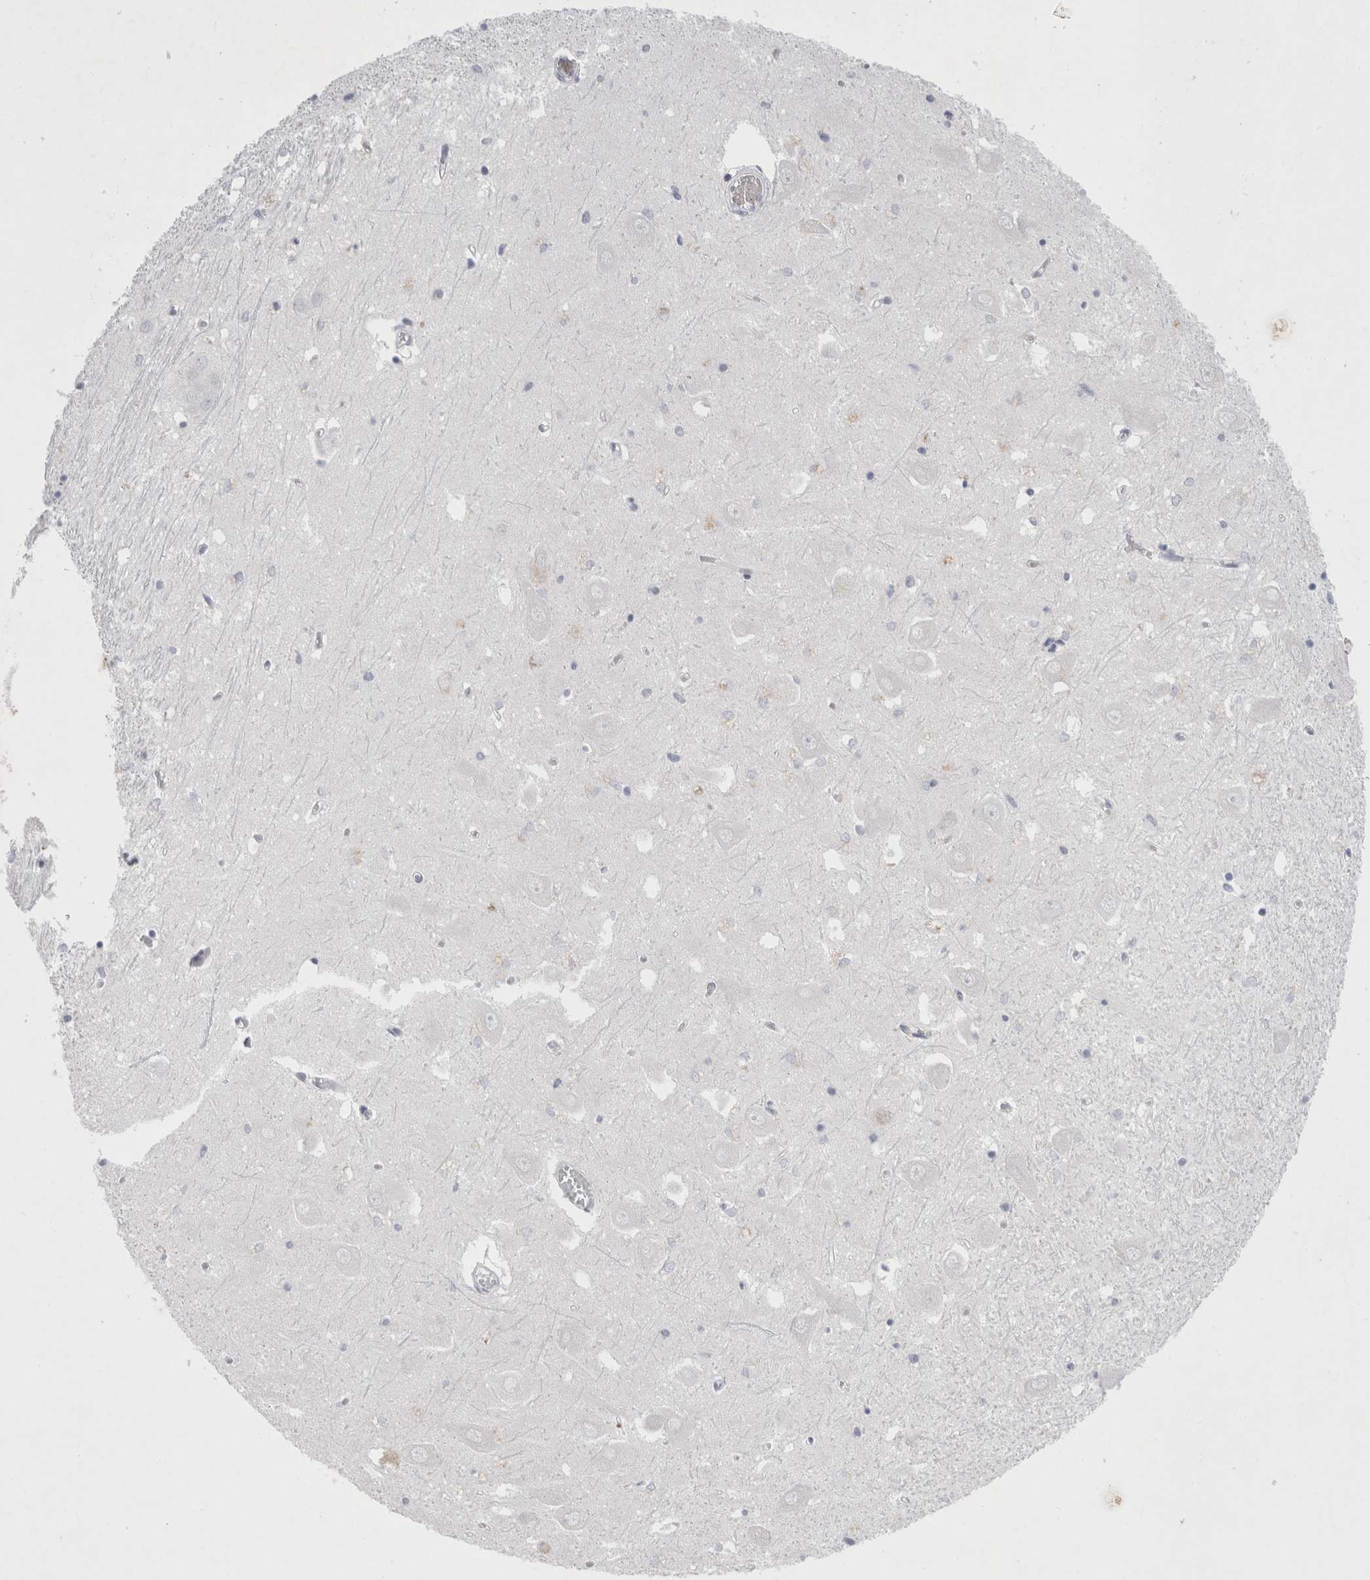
{"staining": {"intensity": "negative", "quantity": "none", "location": "none"}, "tissue": "hippocampus", "cell_type": "Glial cells", "image_type": "normal", "snomed": [{"axis": "morphology", "description": "Normal tissue, NOS"}, {"axis": "topography", "description": "Hippocampus"}], "caption": "Micrograph shows no significant protein expression in glial cells of normal hippocampus.", "gene": "GAA", "patient": {"sex": "male", "age": 70}}